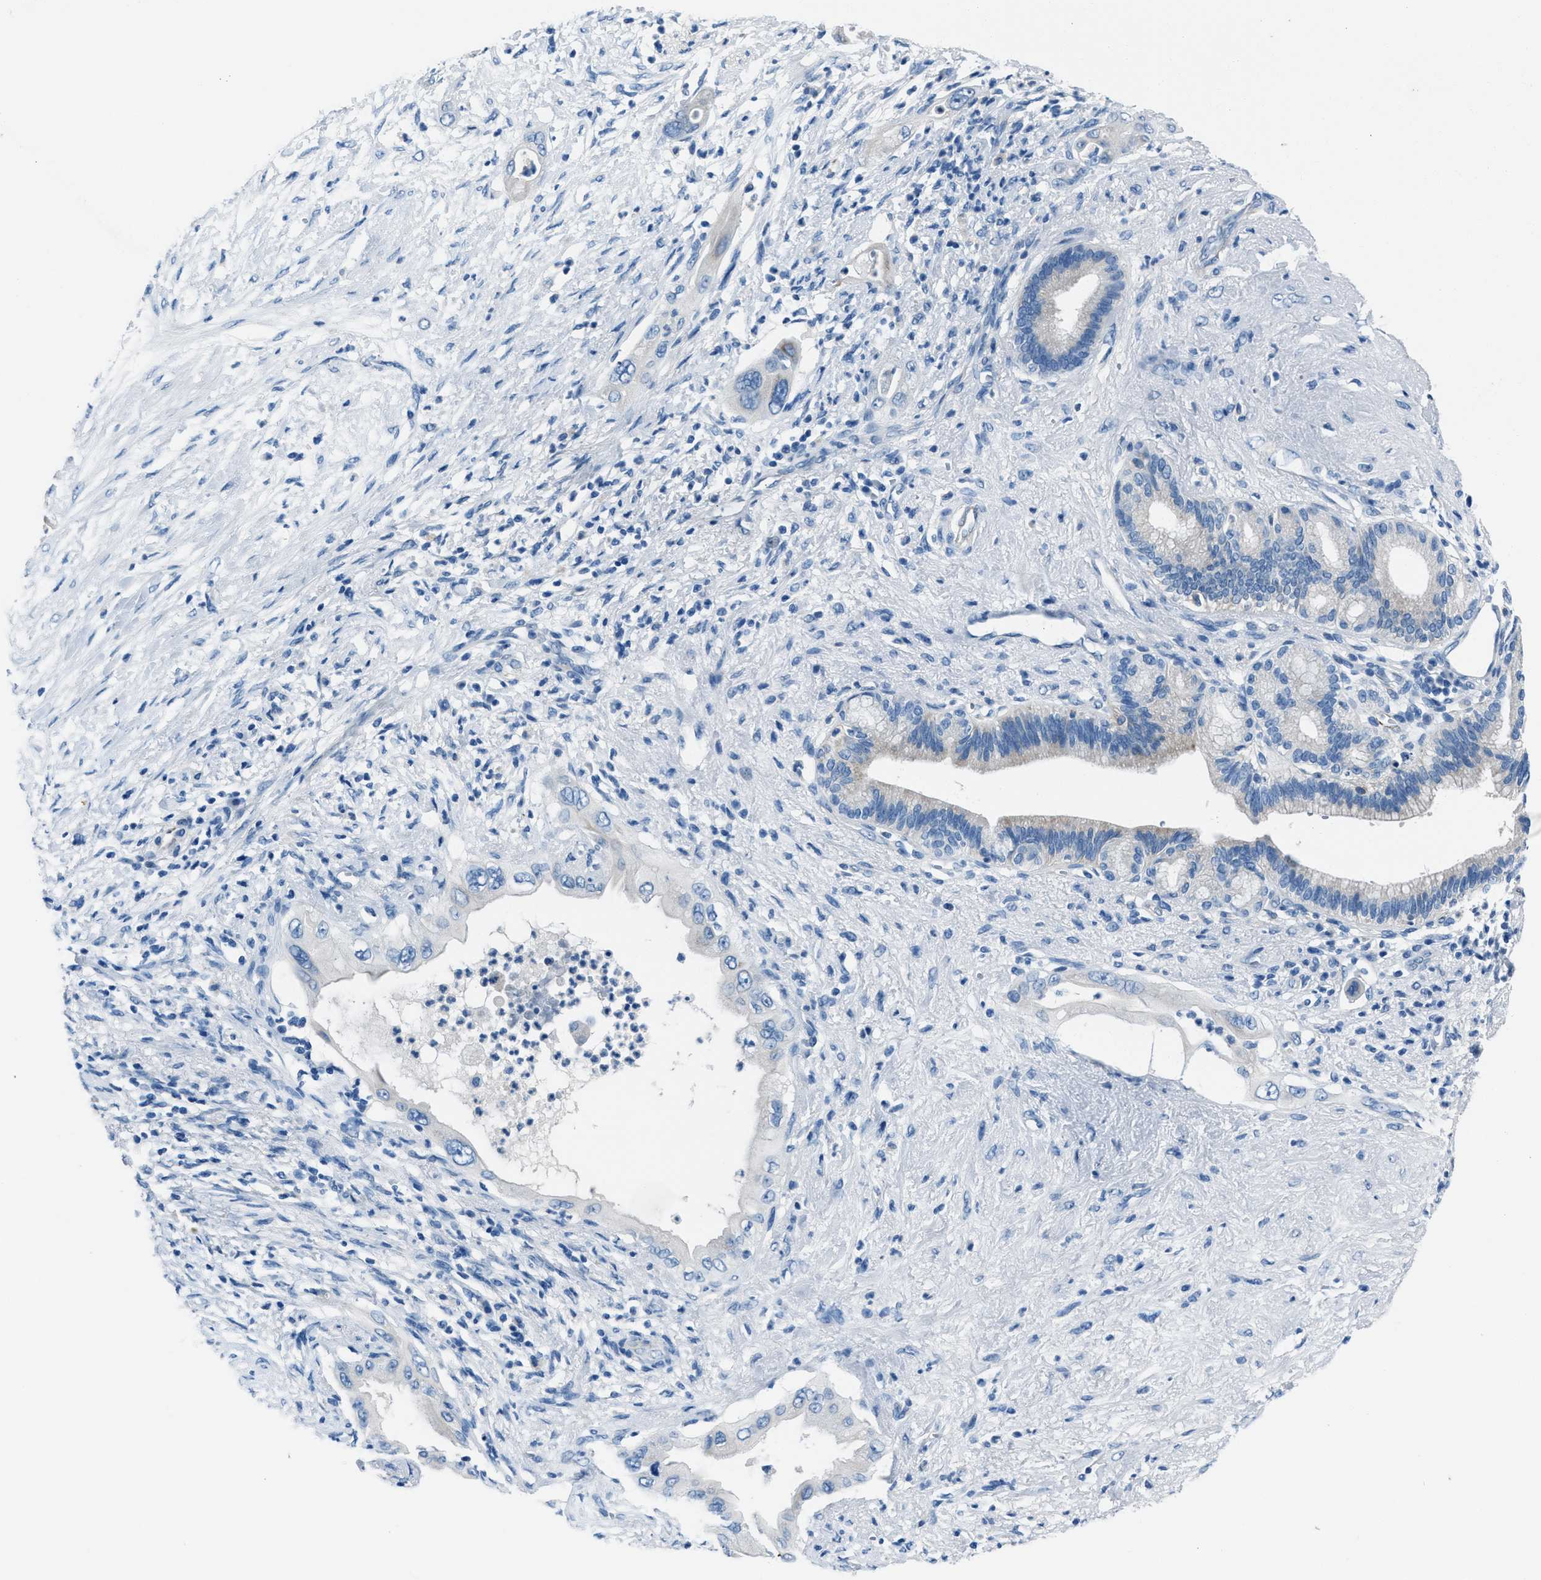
{"staining": {"intensity": "negative", "quantity": "none", "location": "none"}, "tissue": "pancreatic cancer", "cell_type": "Tumor cells", "image_type": "cancer", "snomed": [{"axis": "morphology", "description": "Adenocarcinoma, NOS"}, {"axis": "topography", "description": "Pancreas"}], "caption": "The IHC photomicrograph has no significant positivity in tumor cells of pancreatic cancer tissue.", "gene": "AMACR", "patient": {"sex": "male", "age": 59}}